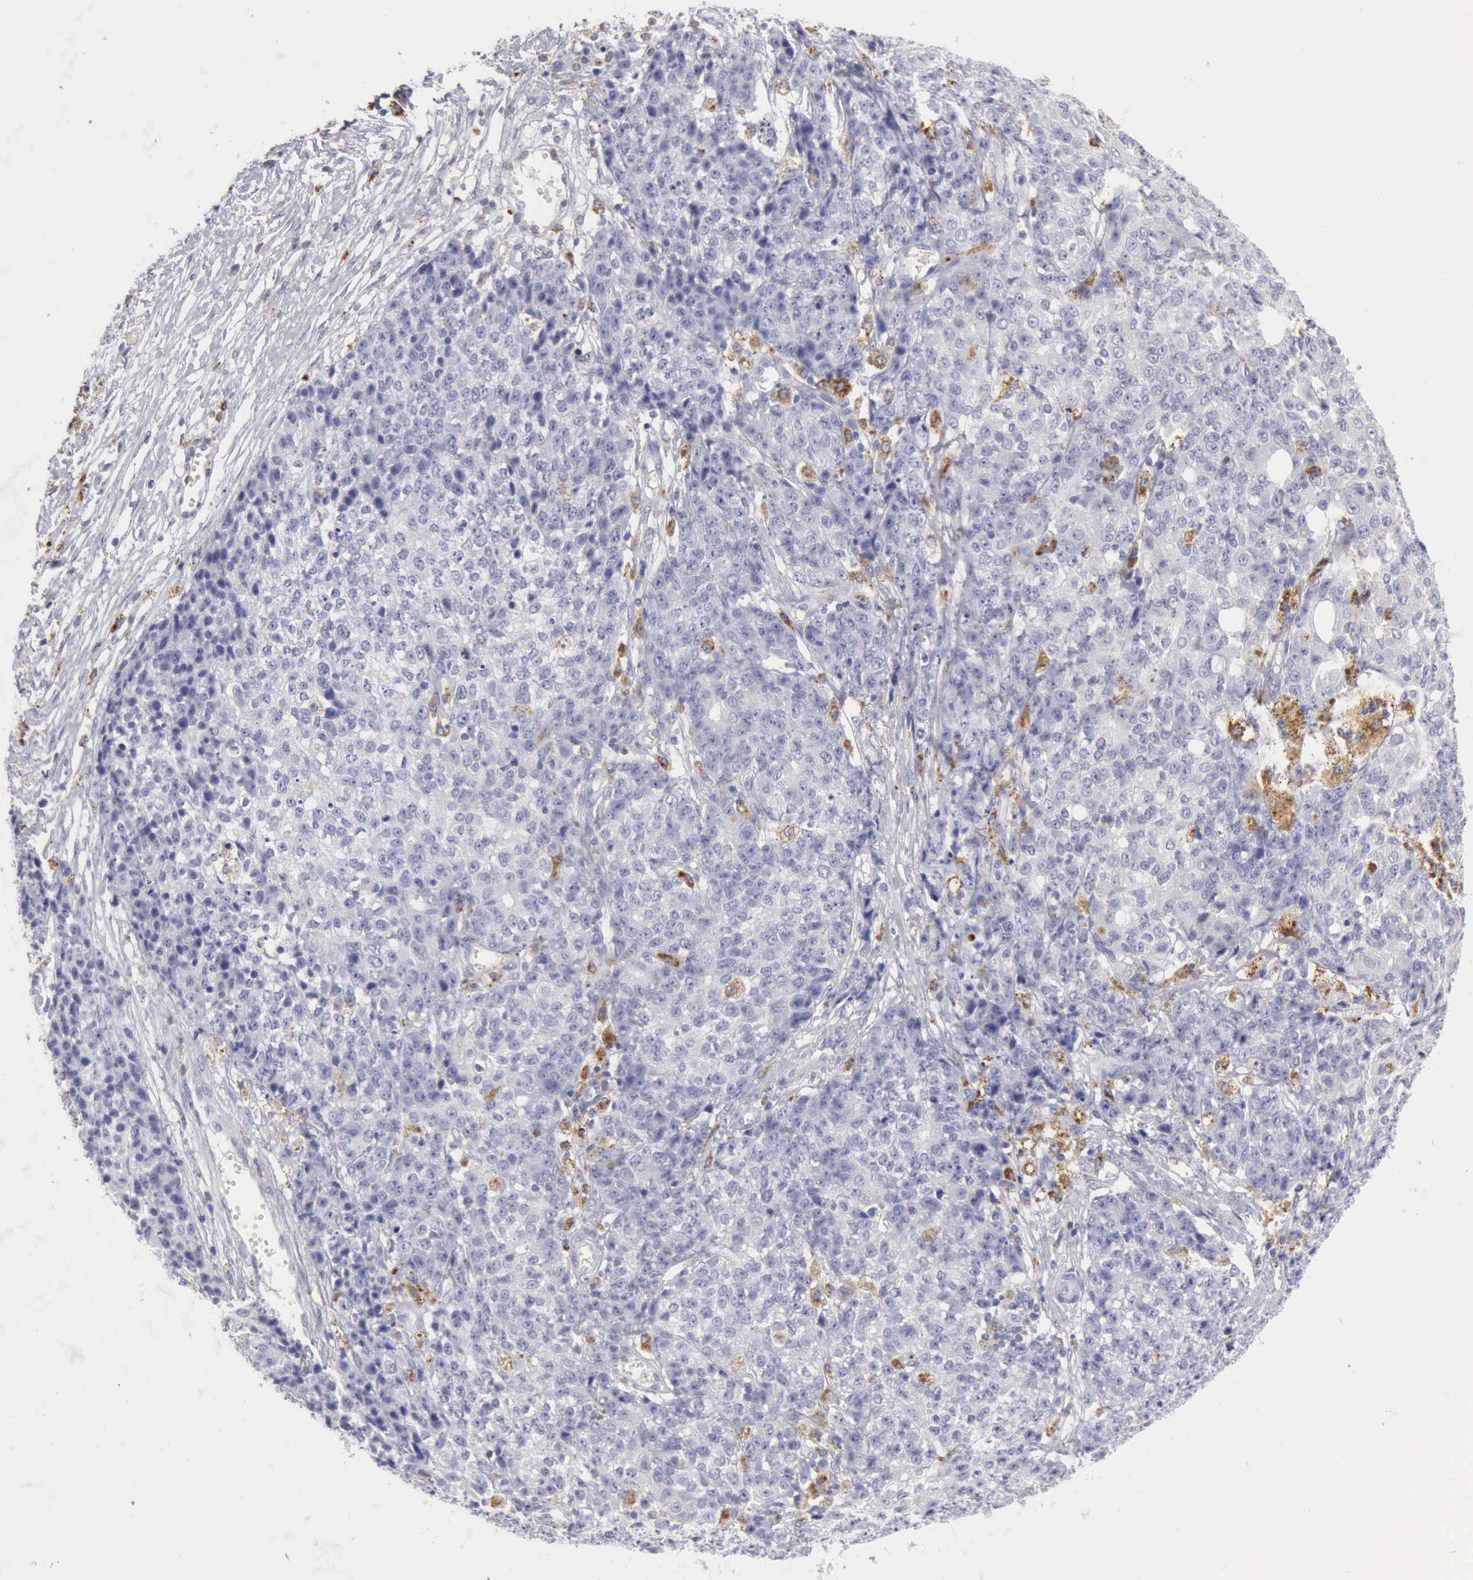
{"staining": {"intensity": "negative", "quantity": "none", "location": "none"}, "tissue": "ovarian cancer", "cell_type": "Tumor cells", "image_type": "cancer", "snomed": [{"axis": "morphology", "description": "Carcinoma, endometroid"}, {"axis": "topography", "description": "Ovary"}], "caption": "An image of endometroid carcinoma (ovarian) stained for a protein exhibits no brown staining in tumor cells.", "gene": "CTSS", "patient": {"sex": "female", "age": 42}}